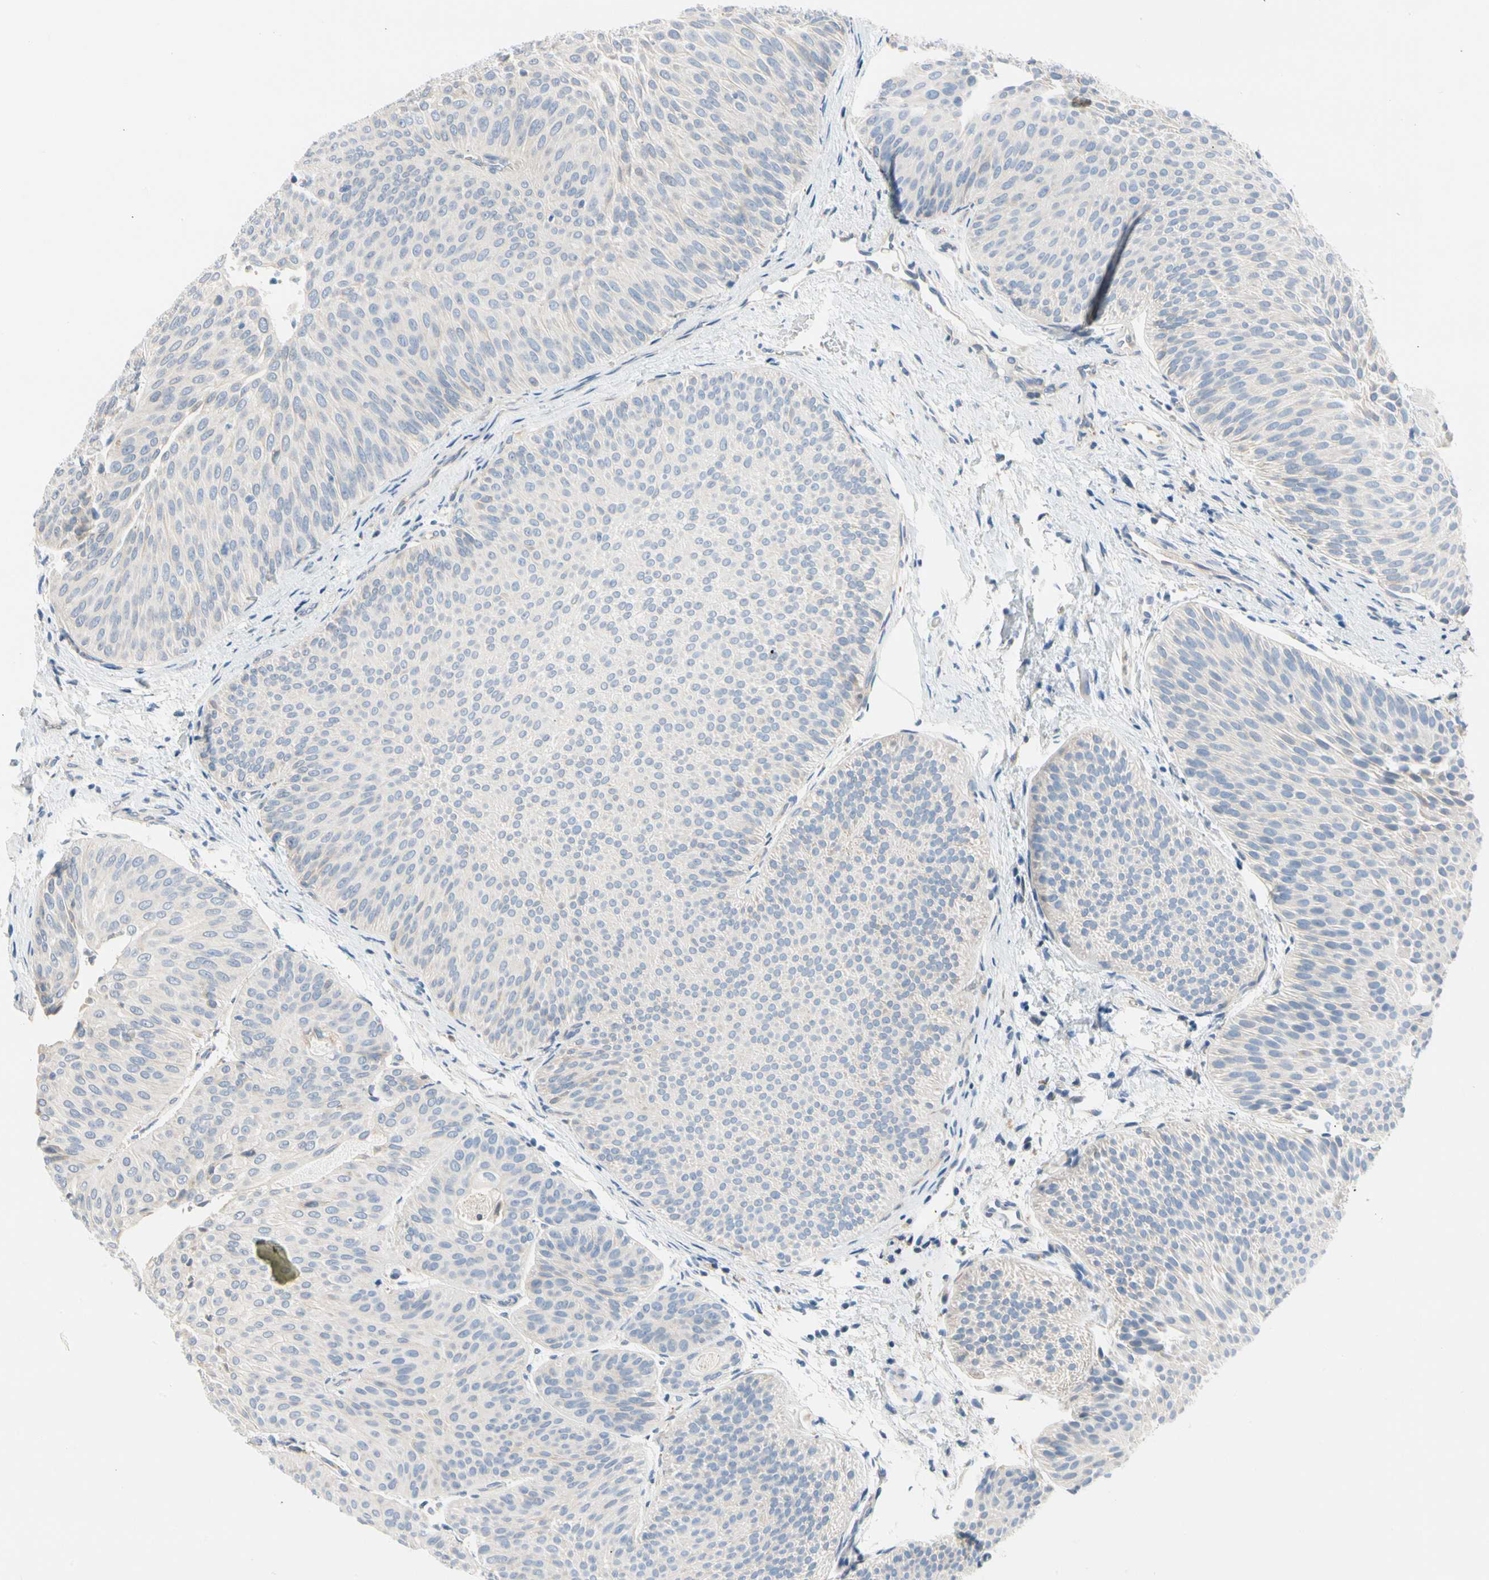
{"staining": {"intensity": "negative", "quantity": "none", "location": "none"}, "tissue": "urothelial cancer", "cell_type": "Tumor cells", "image_type": "cancer", "snomed": [{"axis": "morphology", "description": "Urothelial carcinoma, Low grade"}, {"axis": "topography", "description": "Urinary bladder"}], "caption": "Tumor cells show no significant protein expression in urothelial carcinoma (low-grade).", "gene": "STXBP1", "patient": {"sex": "female", "age": 60}}